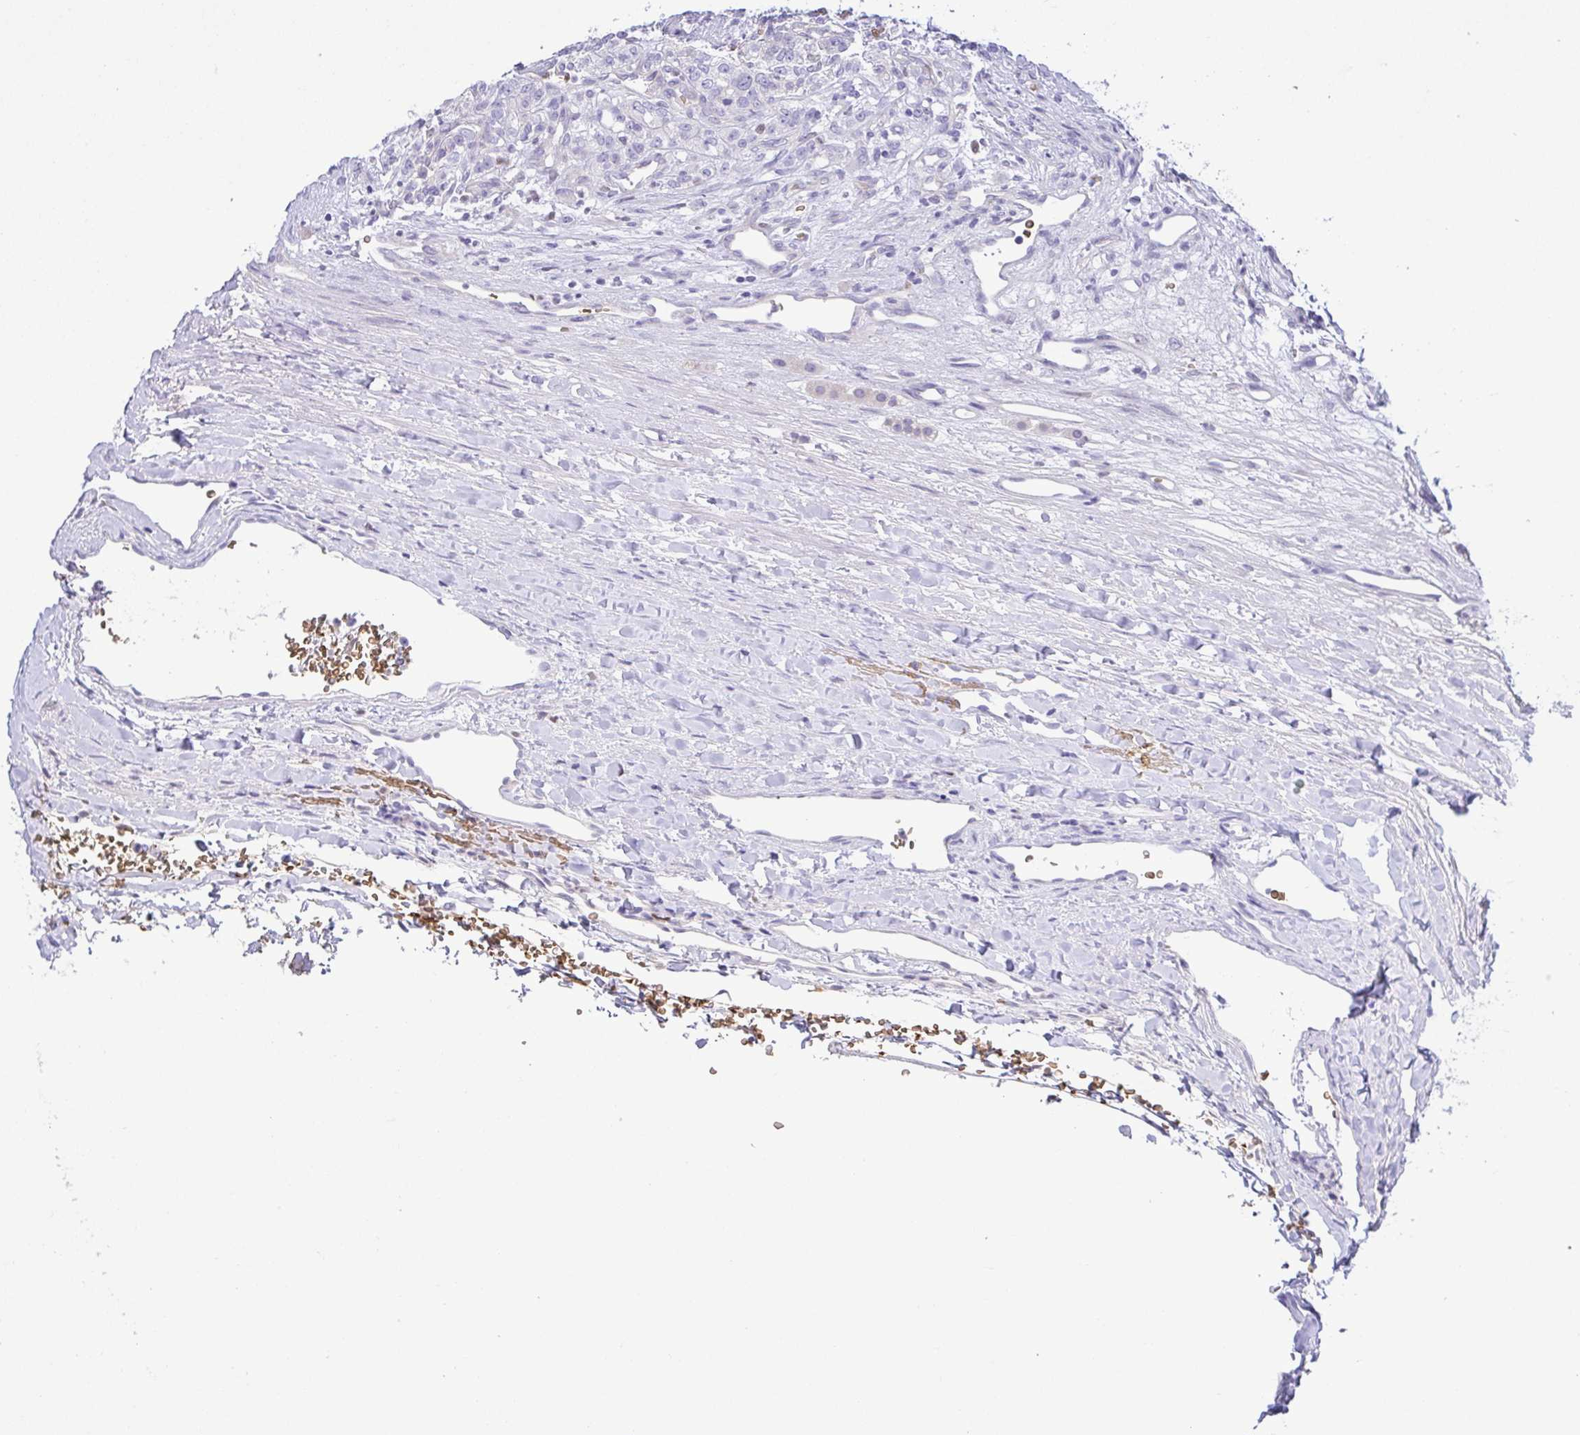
{"staining": {"intensity": "negative", "quantity": "none", "location": "none"}, "tissue": "renal cancer", "cell_type": "Tumor cells", "image_type": "cancer", "snomed": [{"axis": "morphology", "description": "Adenocarcinoma, NOS"}, {"axis": "topography", "description": "Kidney"}], "caption": "Tumor cells are negative for protein expression in human adenocarcinoma (renal). (Immunohistochemistry (ihc), brightfield microscopy, high magnification).", "gene": "EPB42", "patient": {"sex": "female", "age": 63}}